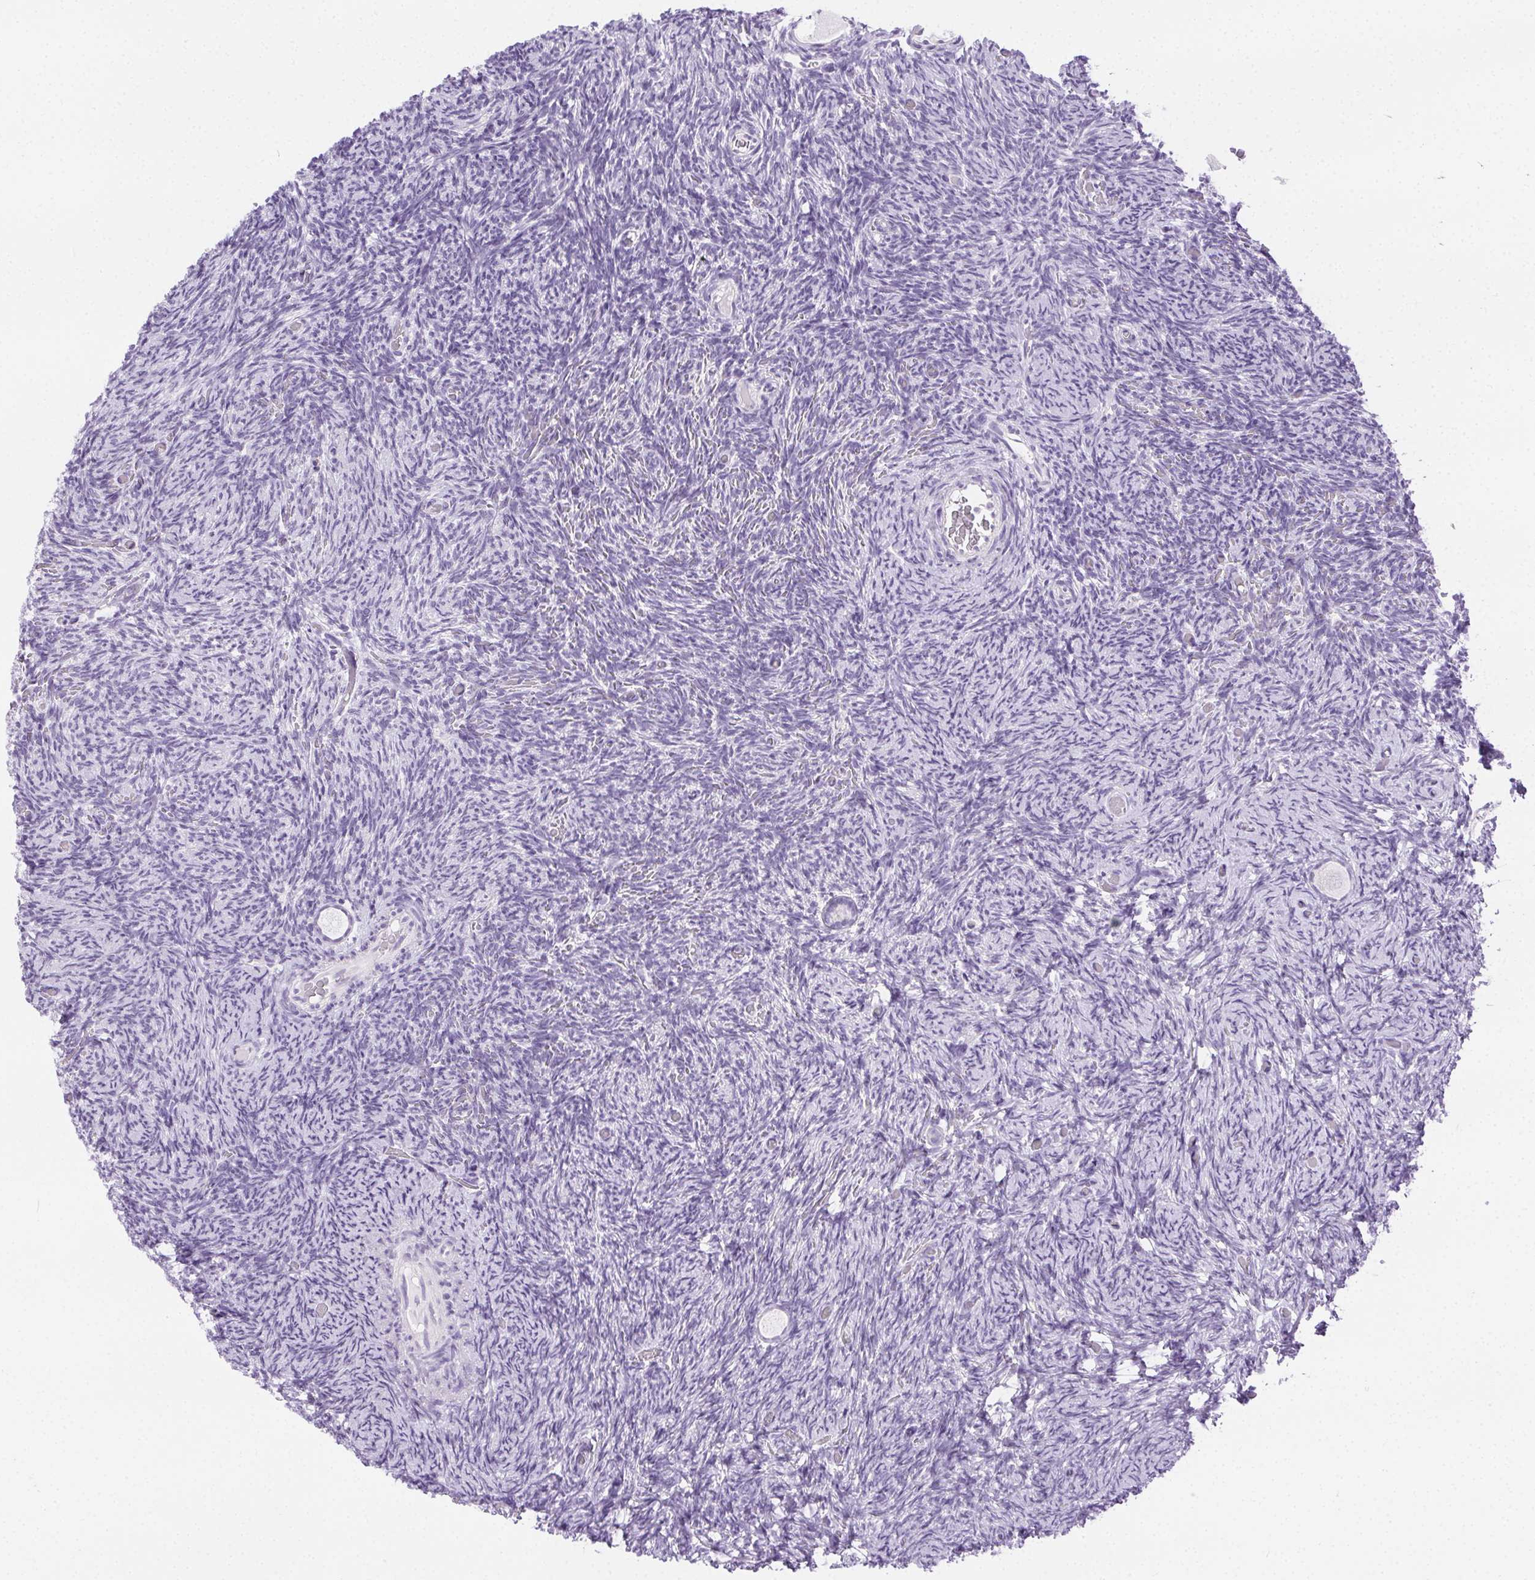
{"staining": {"intensity": "negative", "quantity": "none", "location": "none"}, "tissue": "ovary", "cell_type": "Follicle cells", "image_type": "normal", "snomed": [{"axis": "morphology", "description": "Normal tissue, NOS"}, {"axis": "topography", "description": "Ovary"}], "caption": "This is an IHC image of normal human ovary. There is no expression in follicle cells.", "gene": "C20orf85", "patient": {"sex": "female", "age": 34}}